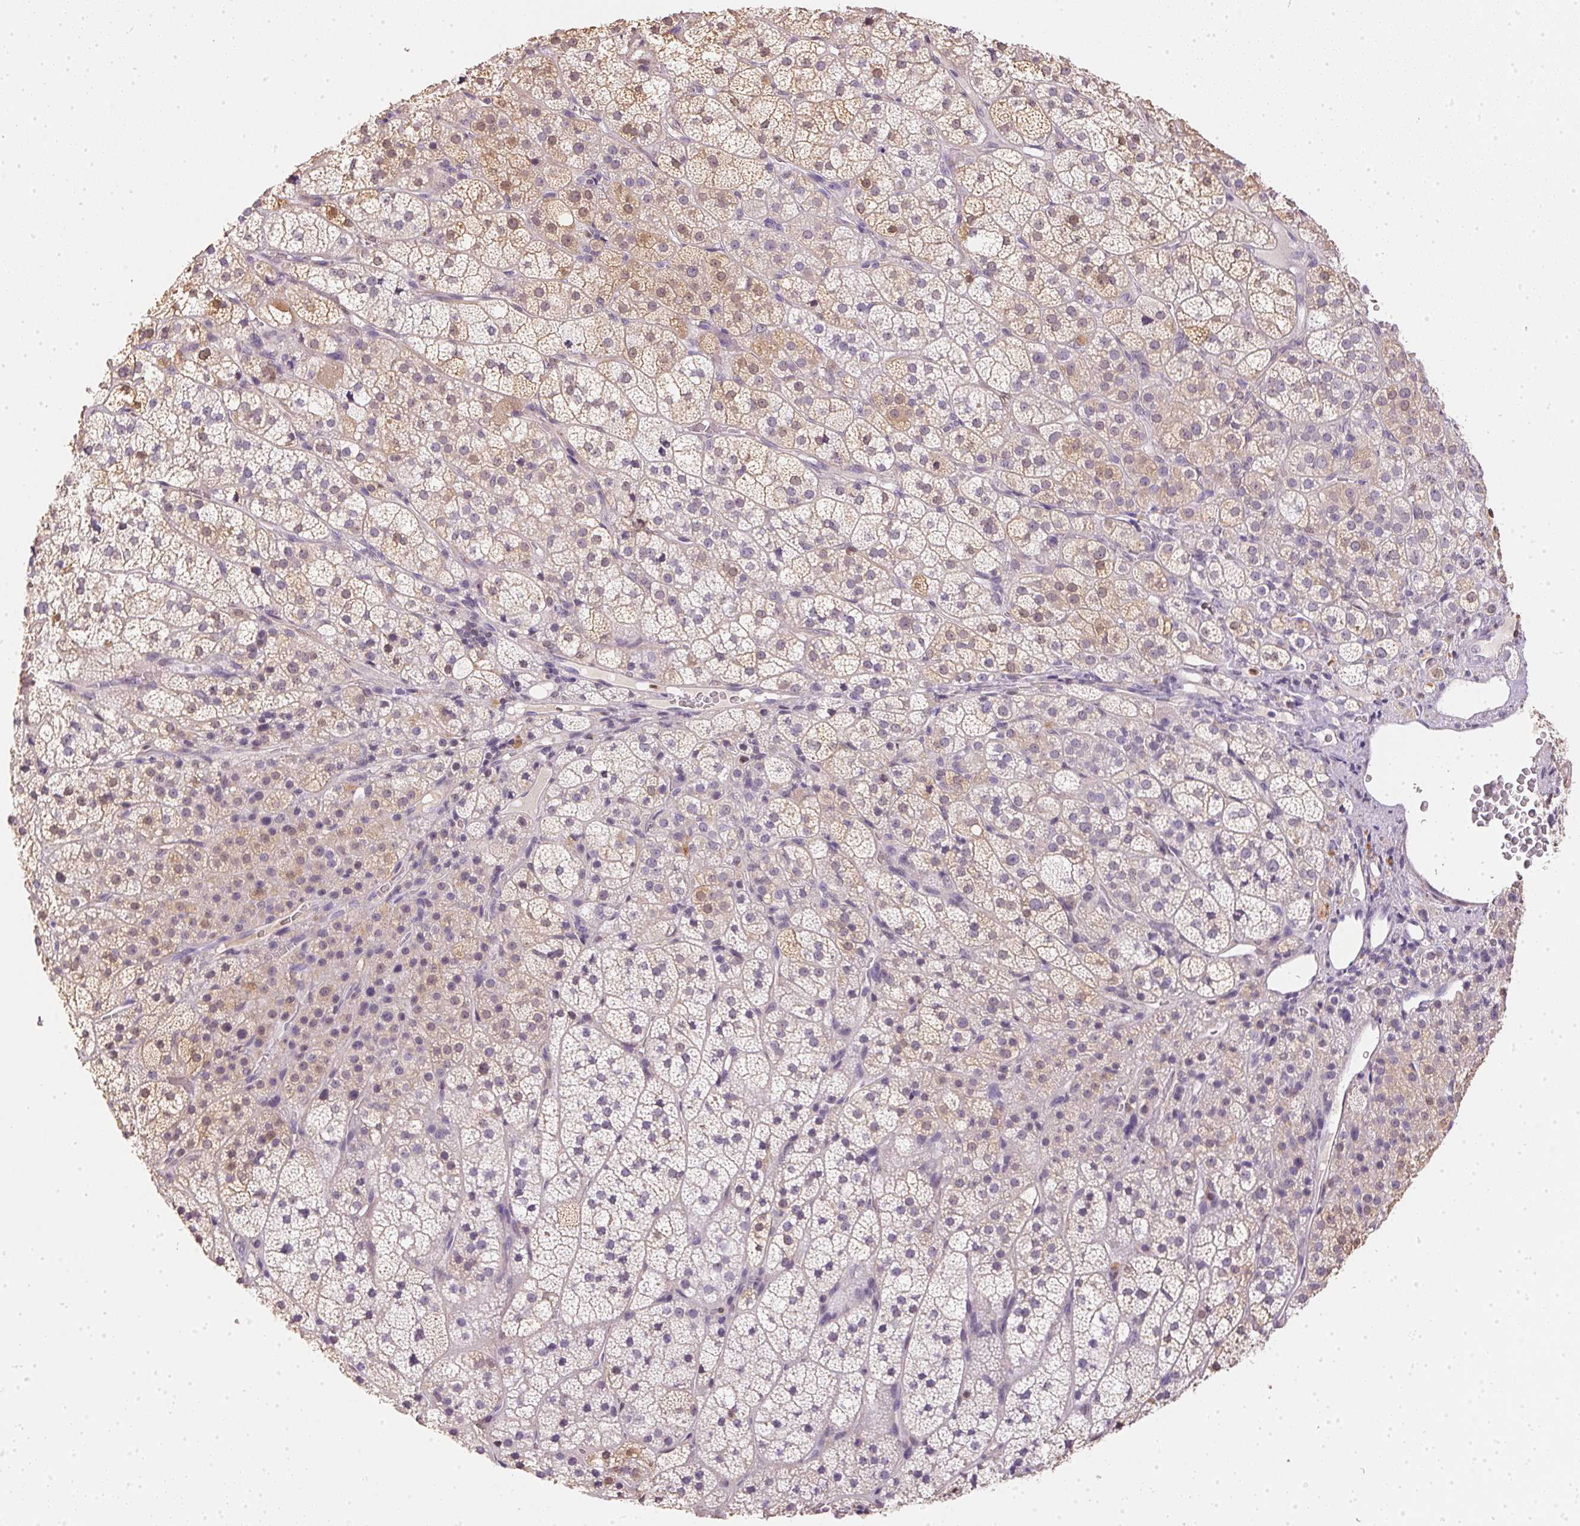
{"staining": {"intensity": "weak", "quantity": "25%-75%", "location": "cytoplasmic/membranous"}, "tissue": "adrenal gland", "cell_type": "Glandular cells", "image_type": "normal", "snomed": [{"axis": "morphology", "description": "Normal tissue, NOS"}, {"axis": "topography", "description": "Adrenal gland"}], "caption": "Immunohistochemical staining of unremarkable human adrenal gland exhibits 25%-75% levels of weak cytoplasmic/membranous protein staining in about 25%-75% of glandular cells.", "gene": "S100A3", "patient": {"sex": "female", "age": 60}}